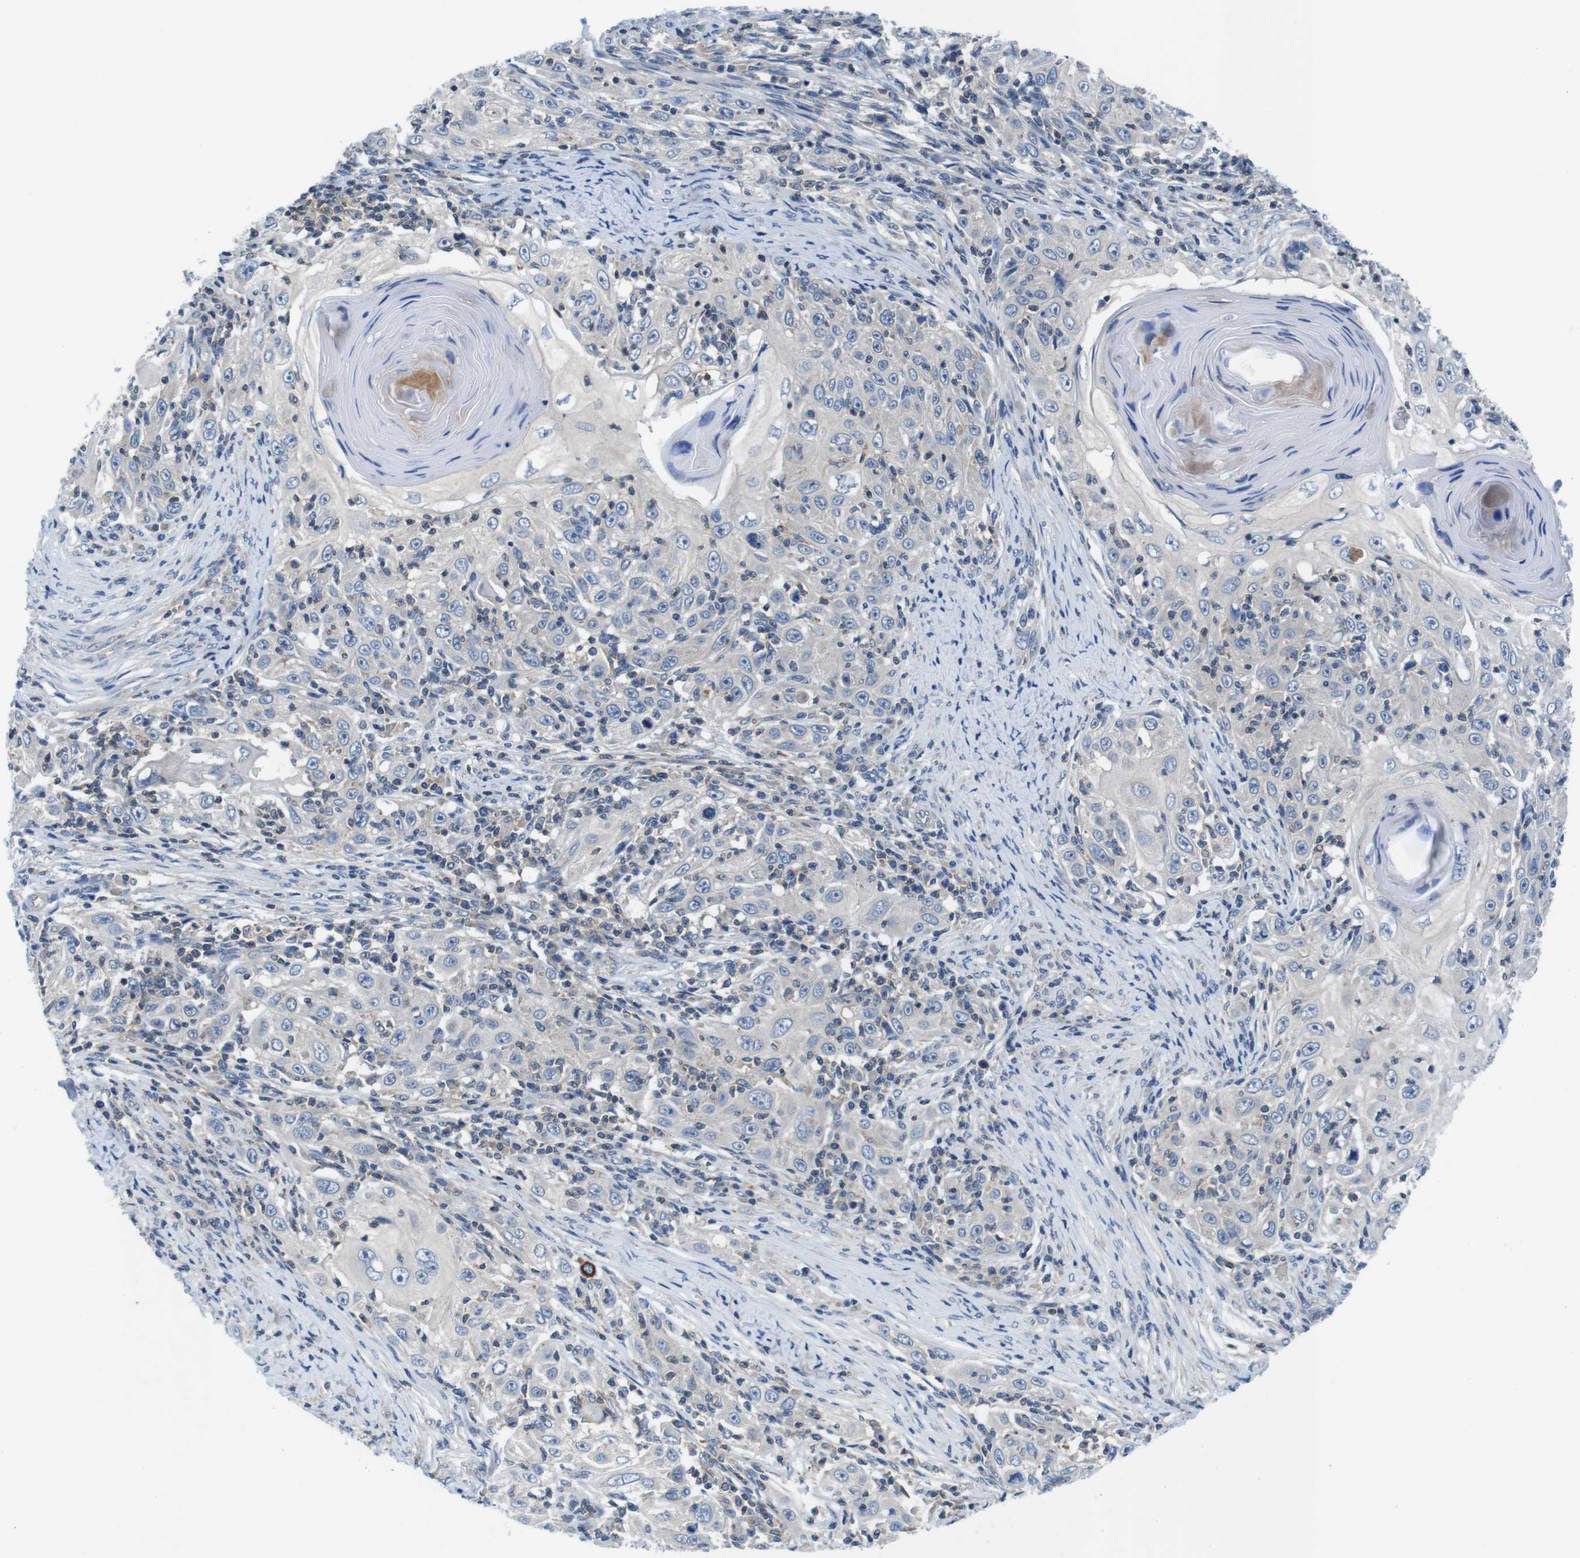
{"staining": {"intensity": "negative", "quantity": "none", "location": "none"}, "tissue": "skin cancer", "cell_type": "Tumor cells", "image_type": "cancer", "snomed": [{"axis": "morphology", "description": "Squamous cell carcinoma, NOS"}, {"axis": "topography", "description": "Skin"}], "caption": "High magnification brightfield microscopy of squamous cell carcinoma (skin) stained with DAB (3,3'-diaminobenzidine) (brown) and counterstained with hematoxylin (blue): tumor cells show no significant expression.", "gene": "PIK3CD", "patient": {"sex": "female", "age": 88}}